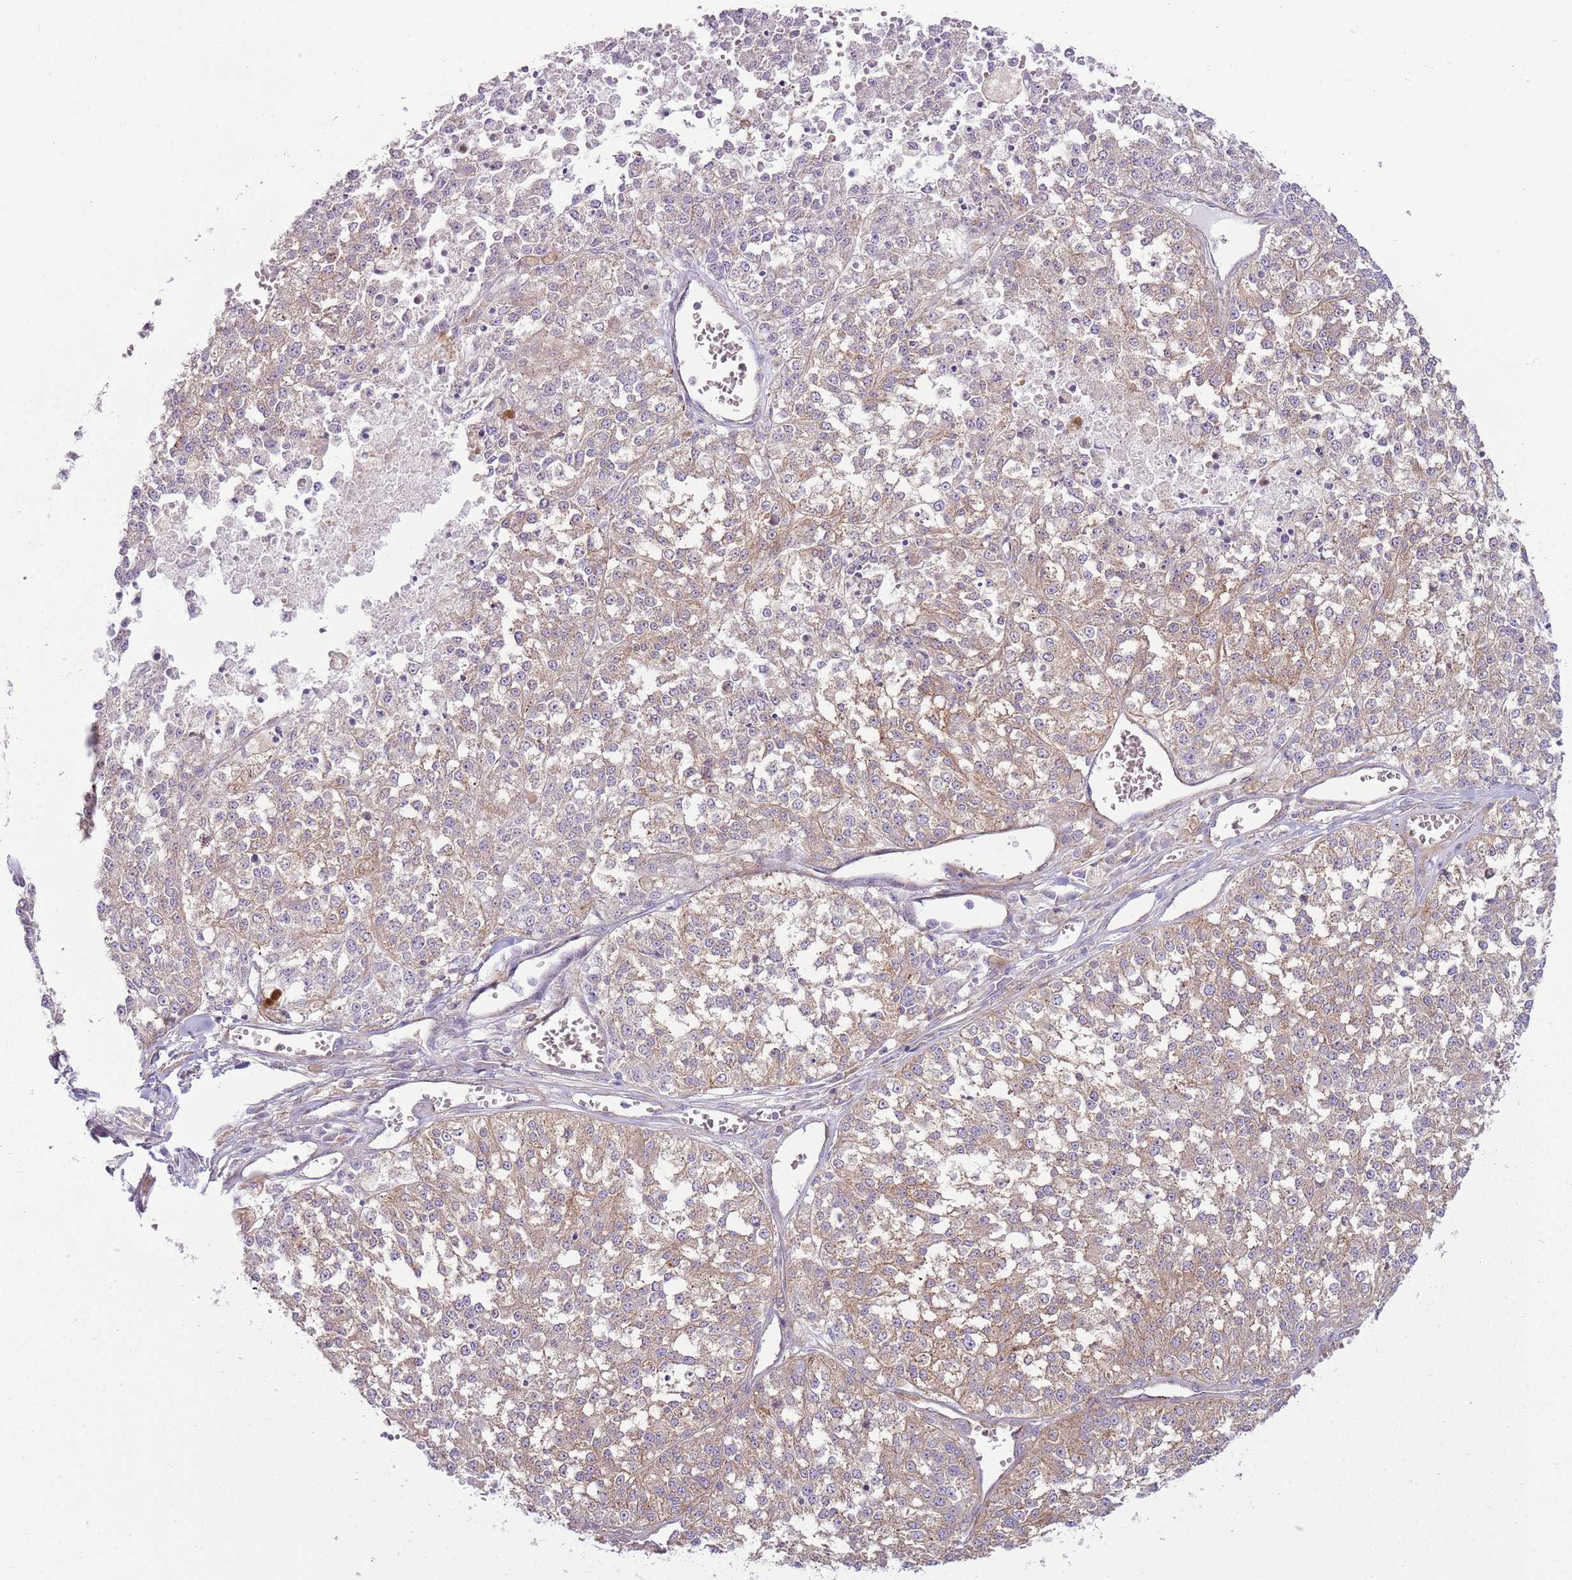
{"staining": {"intensity": "moderate", "quantity": "25%-75%", "location": "cytoplasmic/membranous"}, "tissue": "melanoma", "cell_type": "Tumor cells", "image_type": "cancer", "snomed": [{"axis": "morphology", "description": "Malignant melanoma, NOS"}, {"axis": "topography", "description": "Skin"}], "caption": "Malignant melanoma was stained to show a protein in brown. There is medium levels of moderate cytoplasmic/membranous staining in approximately 25%-75% of tumor cells. The staining was performed using DAB, with brown indicating positive protein expression. Nuclei are stained blue with hematoxylin.", "gene": "SNX1", "patient": {"sex": "female", "age": 64}}